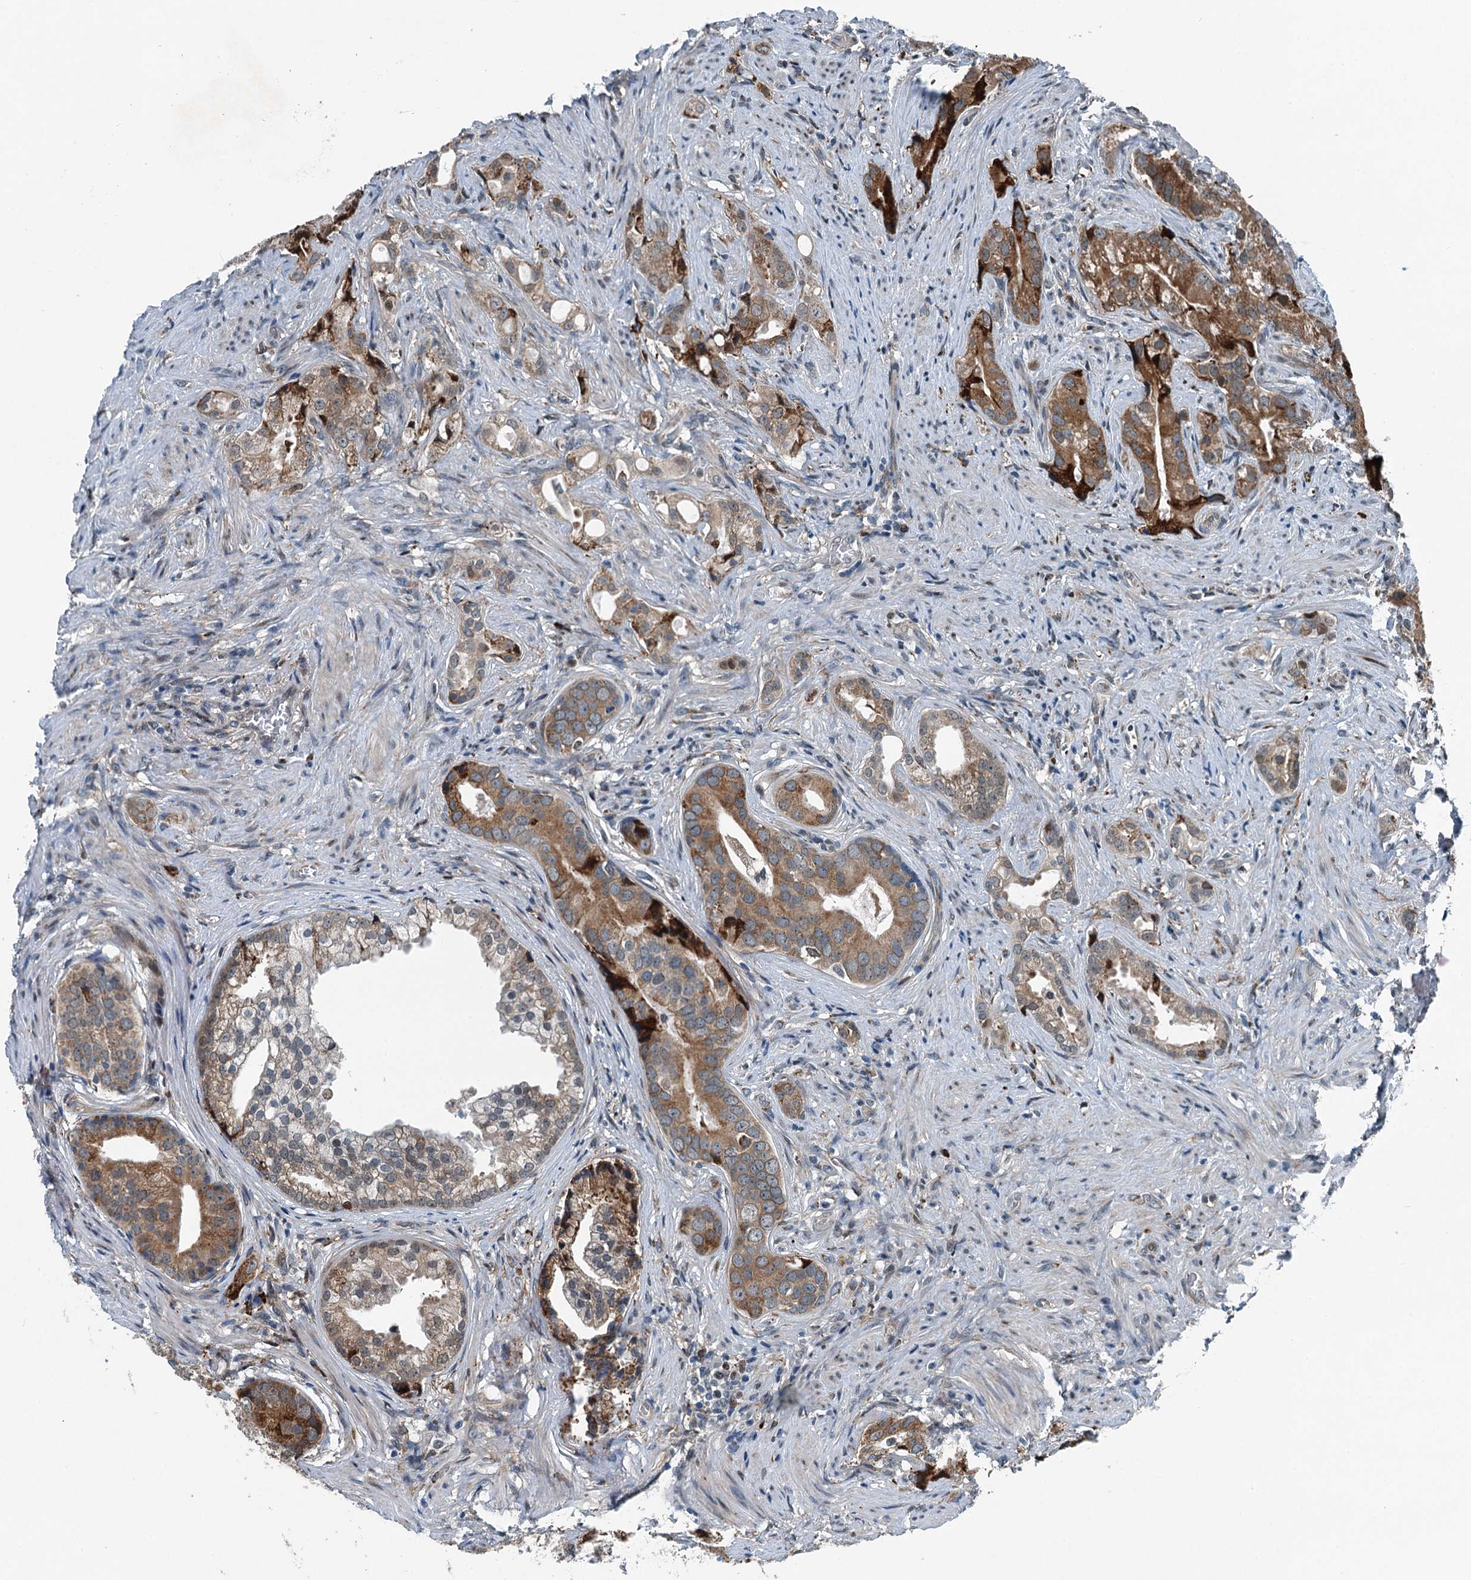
{"staining": {"intensity": "moderate", "quantity": ">75%", "location": "cytoplasmic/membranous"}, "tissue": "prostate cancer", "cell_type": "Tumor cells", "image_type": "cancer", "snomed": [{"axis": "morphology", "description": "Adenocarcinoma, Low grade"}, {"axis": "topography", "description": "Prostate"}], "caption": "A high-resolution photomicrograph shows immunohistochemistry (IHC) staining of prostate adenocarcinoma (low-grade), which displays moderate cytoplasmic/membranous staining in approximately >75% of tumor cells.", "gene": "TAMALIN", "patient": {"sex": "male", "age": 71}}